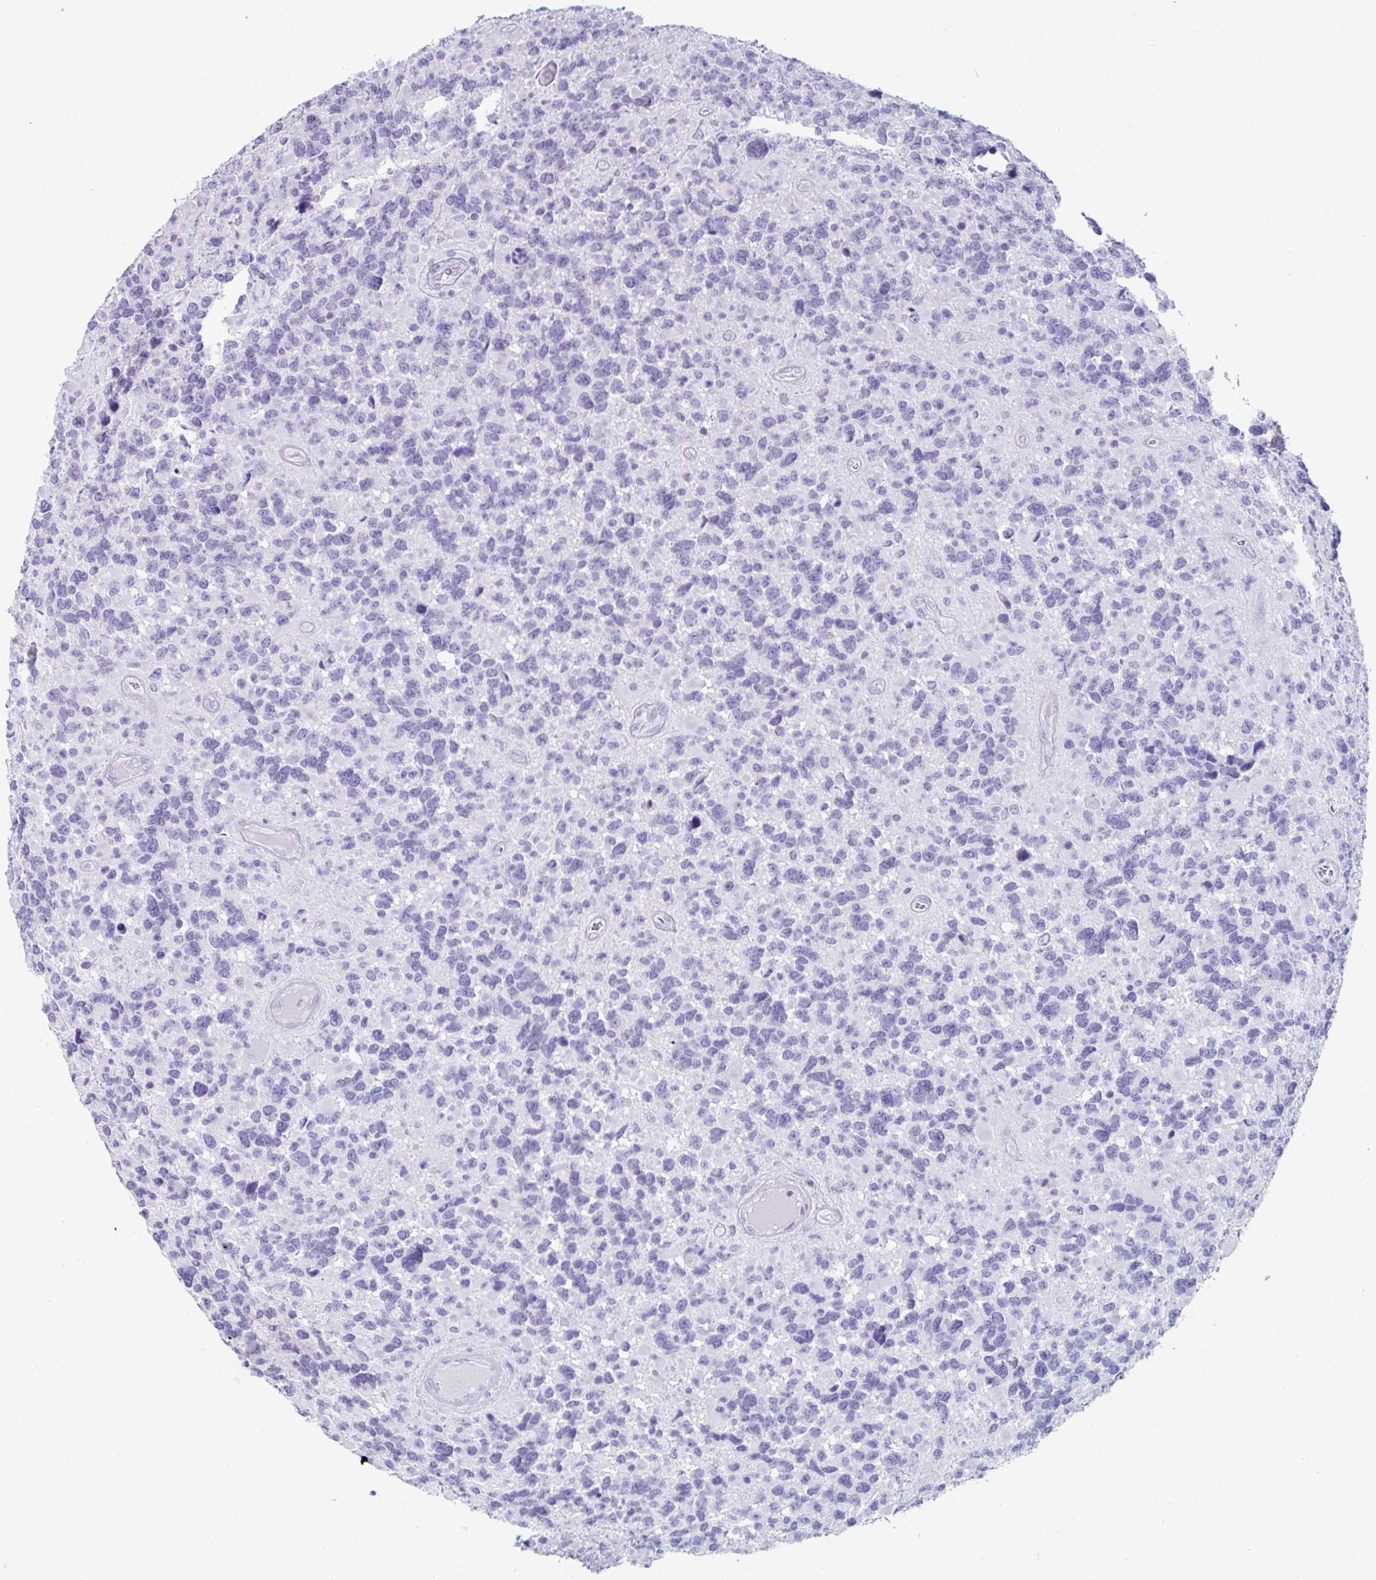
{"staining": {"intensity": "negative", "quantity": "none", "location": "none"}, "tissue": "glioma", "cell_type": "Tumor cells", "image_type": "cancer", "snomed": [{"axis": "morphology", "description": "Glioma, malignant, High grade"}, {"axis": "topography", "description": "Brain"}], "caption": "An image of human glioma is negative for staining in tumor cells.", "gene": "CREG2", "patient": {"sex": "female", "age": 40}}